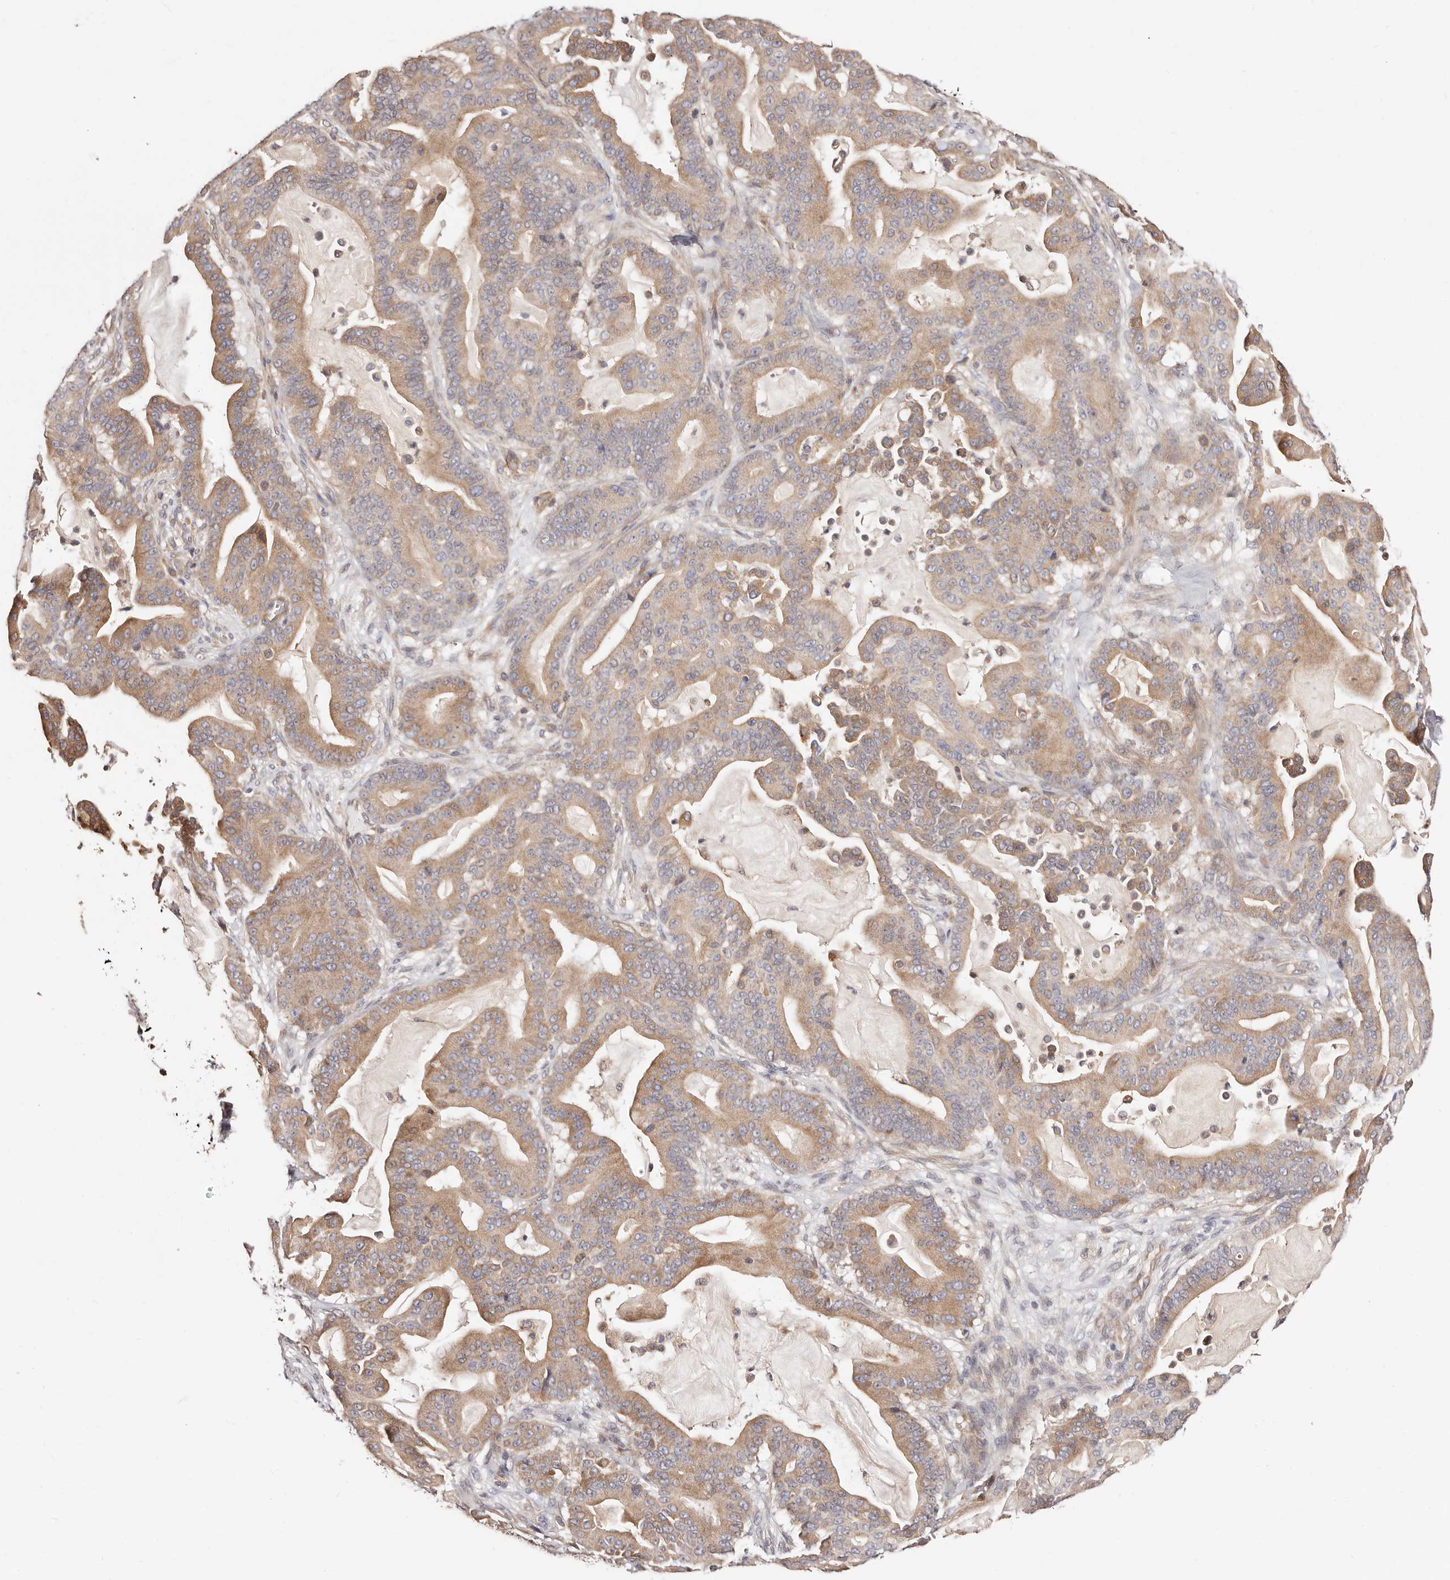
{"staining": {"intensity": "moderate", "quantity": ">75%", "location": "cytoplasmic/membranous"}, "tissue": "pancreatic cancer", "cell_type": "Tumor cells", "image_type": "cancer", "snomed": [{"axis": "morphology", "description": "Adenocarcinoma, NOS"}, {"axis": "topography", "description": "Pancreas"}], "caption": "Moderate cytoplasmic/membranous protein staining is identified in about >75% of tumor cells in pancreatic adenocarcinoma.", "gene": "MAPK1", "patient": {"sex": "male", "age": 63}}